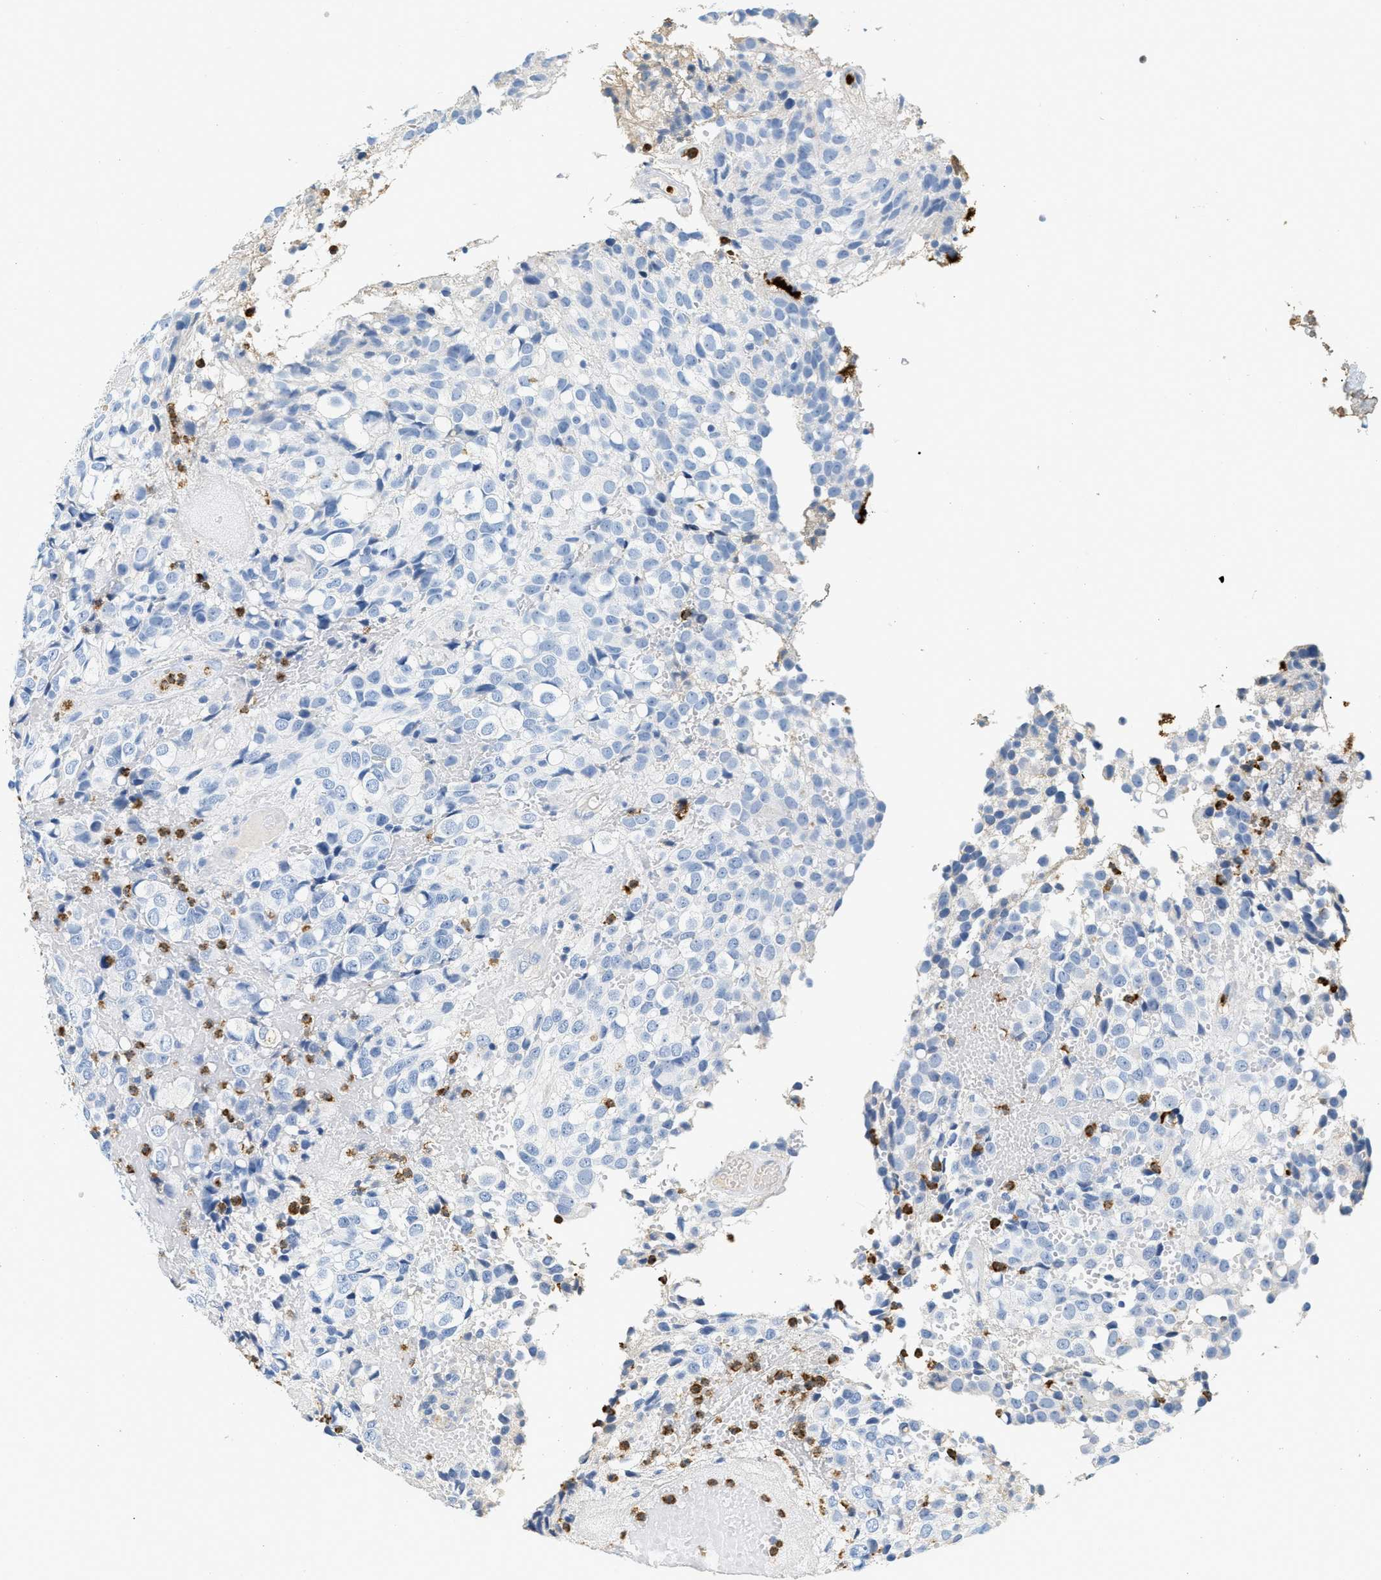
{"staining": {"intensity": "negative", "quantity": "none", "location": "none"}, "tissue": "glioma", "cell_type": "Tumor cells", "image_type": "cancer", "snomed": [{"axis": "morphology", "description": "Glioma, malignant, High grade"}, {"axis": "topography", "description": "Brain"}], "caption": "Immunohistochemistry (IHC) image of human glioma stained for a protein (brown), which demonstrates no staining in tumor cells. The staining is performed using DAB brown chromogen with nuclei counter-stained in using hematoxylin.", "gene": "LCN2", "patient": {"sex": "male", "age": 32}}